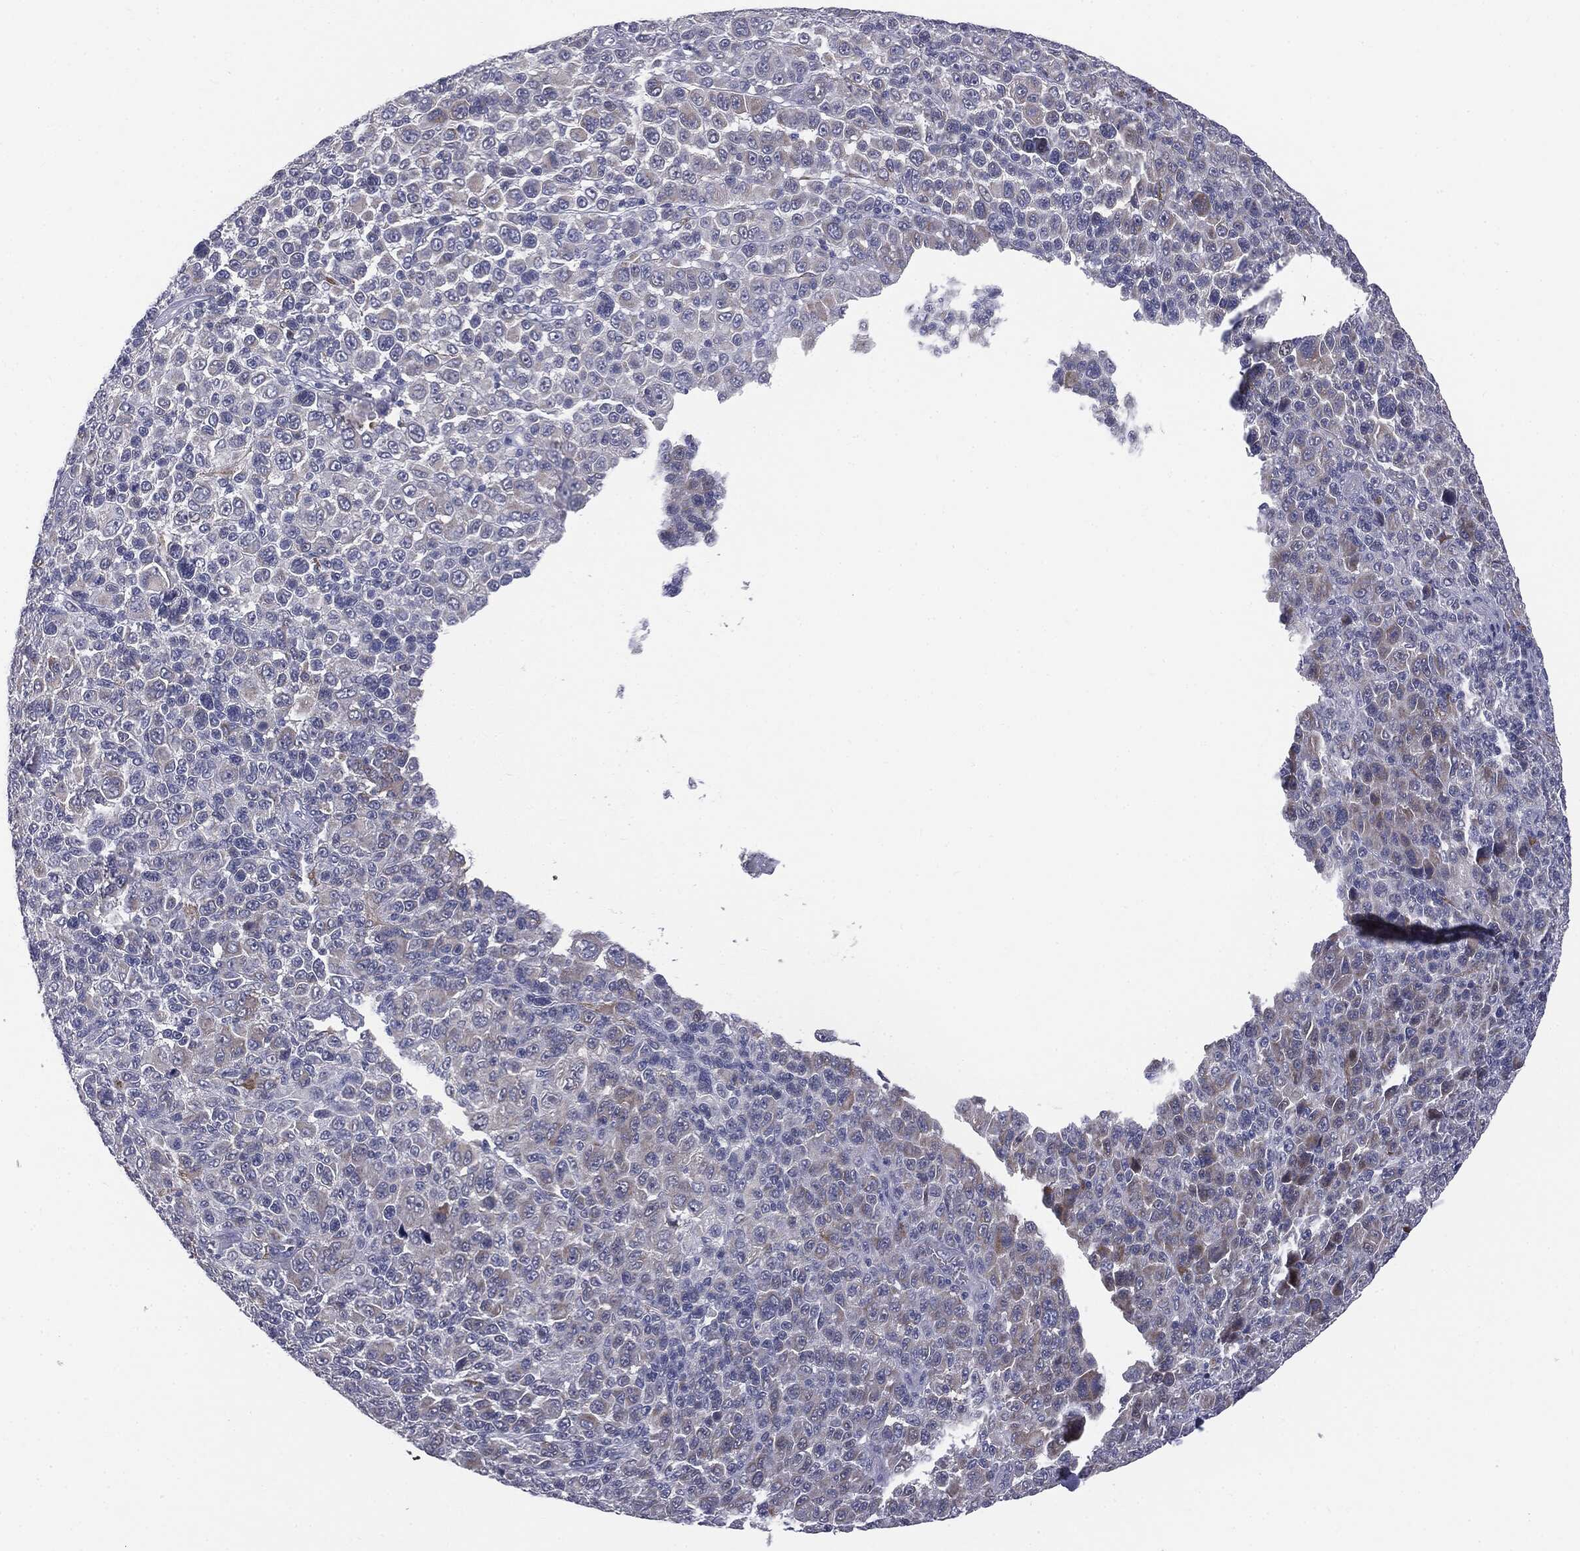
{"staining": {"intensity": "negative", "quantity": "none", "location": "none"}, "tissue": "melanoma", "cell_type": "Tumor cells", "image_type": "cancer", "snomed": [{"axis": "morphology", "description": "Malignant melanoma, NOS"}, {"axis": "topography", "description": "Skin"}], "caption": "Malignant melanoma stained for a protein using immunohistochemistry reveals no positivity tumor cells.", "gene": "KRT5", "patient": {"sex": "female", "age": 57}}